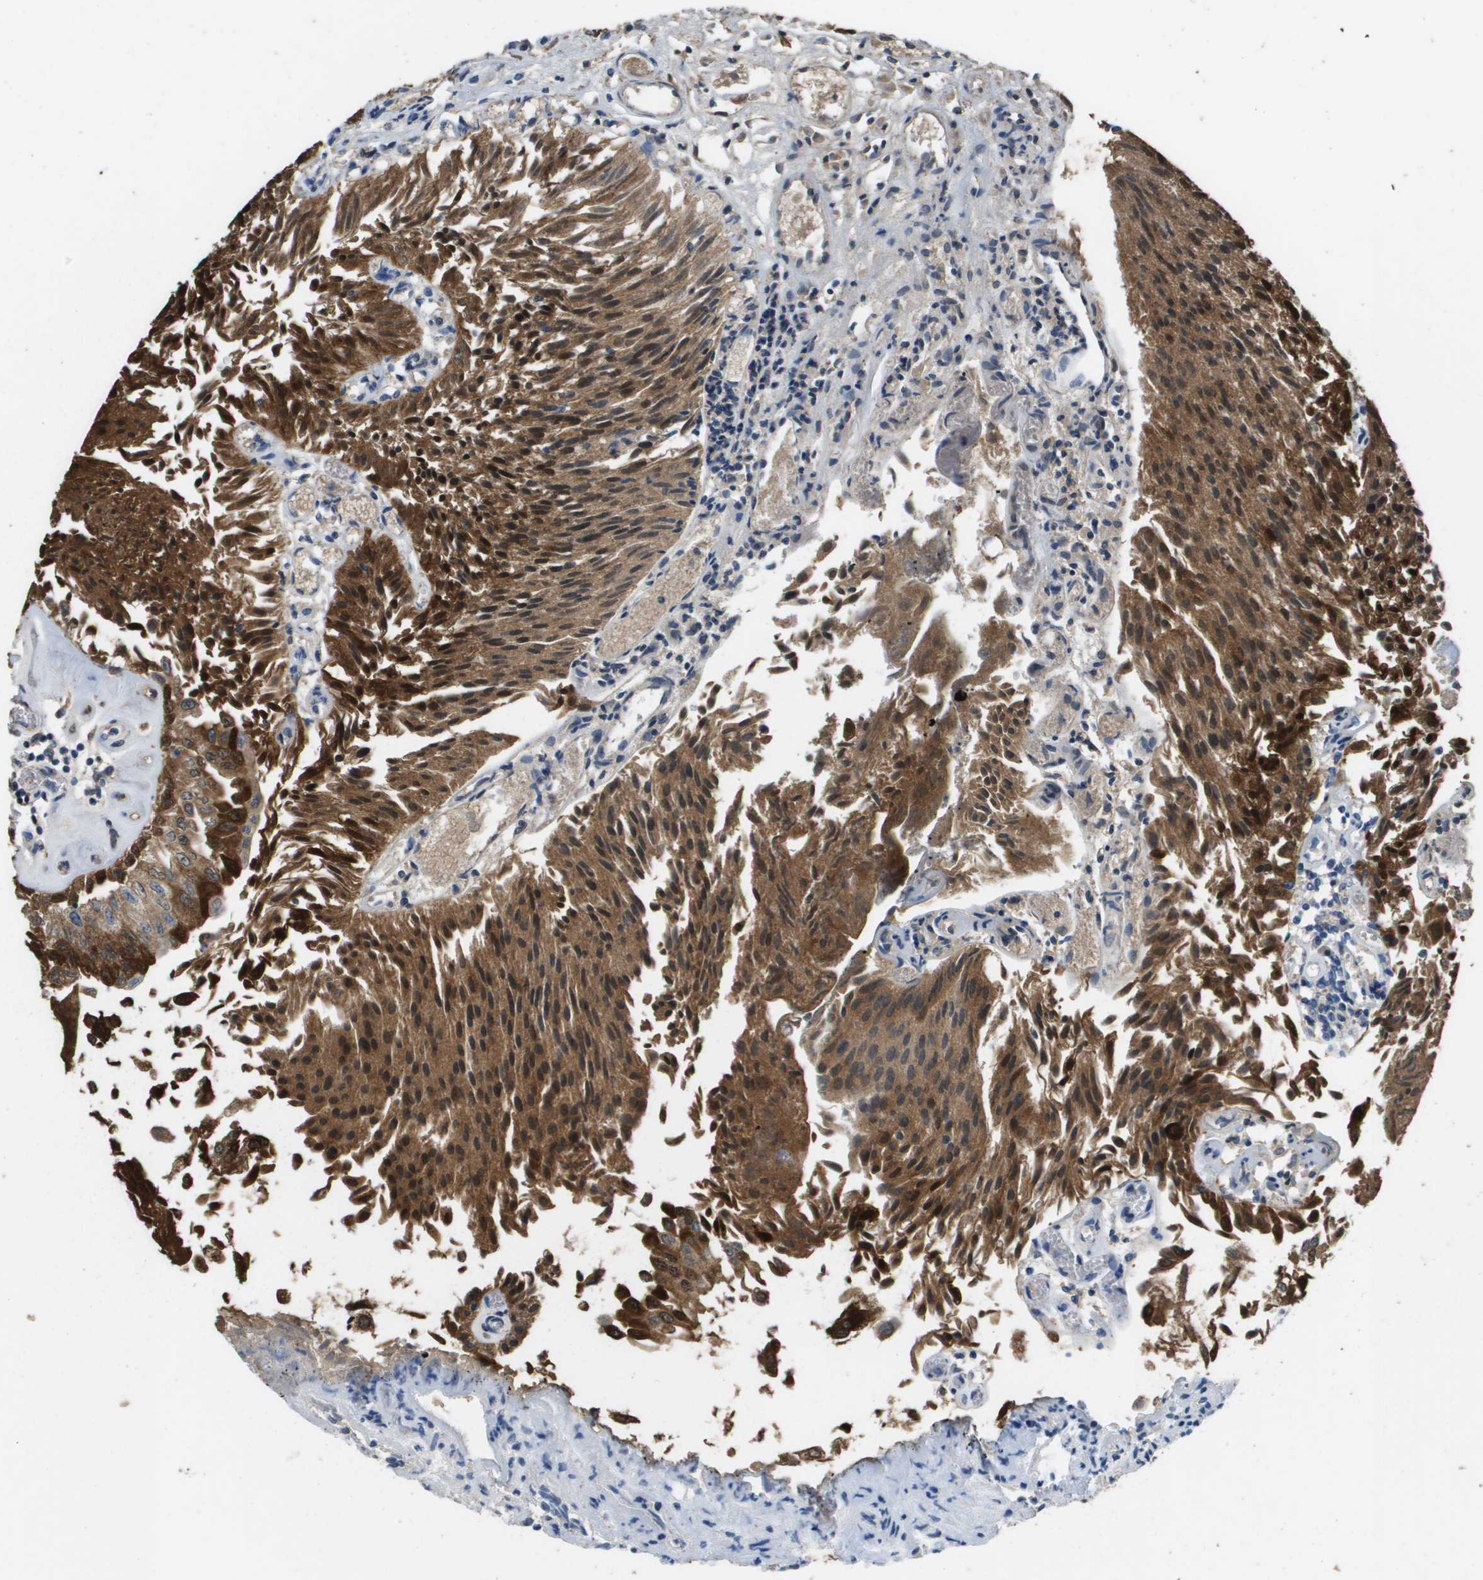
{"staining": {"intensity": "strong", "quantity": ">75%", "location": "cytoplasmic/membranous"}, "tissue": "urothelial cancer", "cell_type": "Tumor cells", "image_type": "cancer", "snomed": [{"axis": "morphology", "description": "Urothelial carcinoma, Low grade"}, {"axis": "topography", "description": "Urinary bladder"}], "caption": "Immunohistochemical staining of human low-grade urothelial carcinoma shows strong cytoplasmic/membranous protein positivity in about >75% of tumor cells.", "gene": "FABP5", "patient": {"sex": "male", "age": 86}}